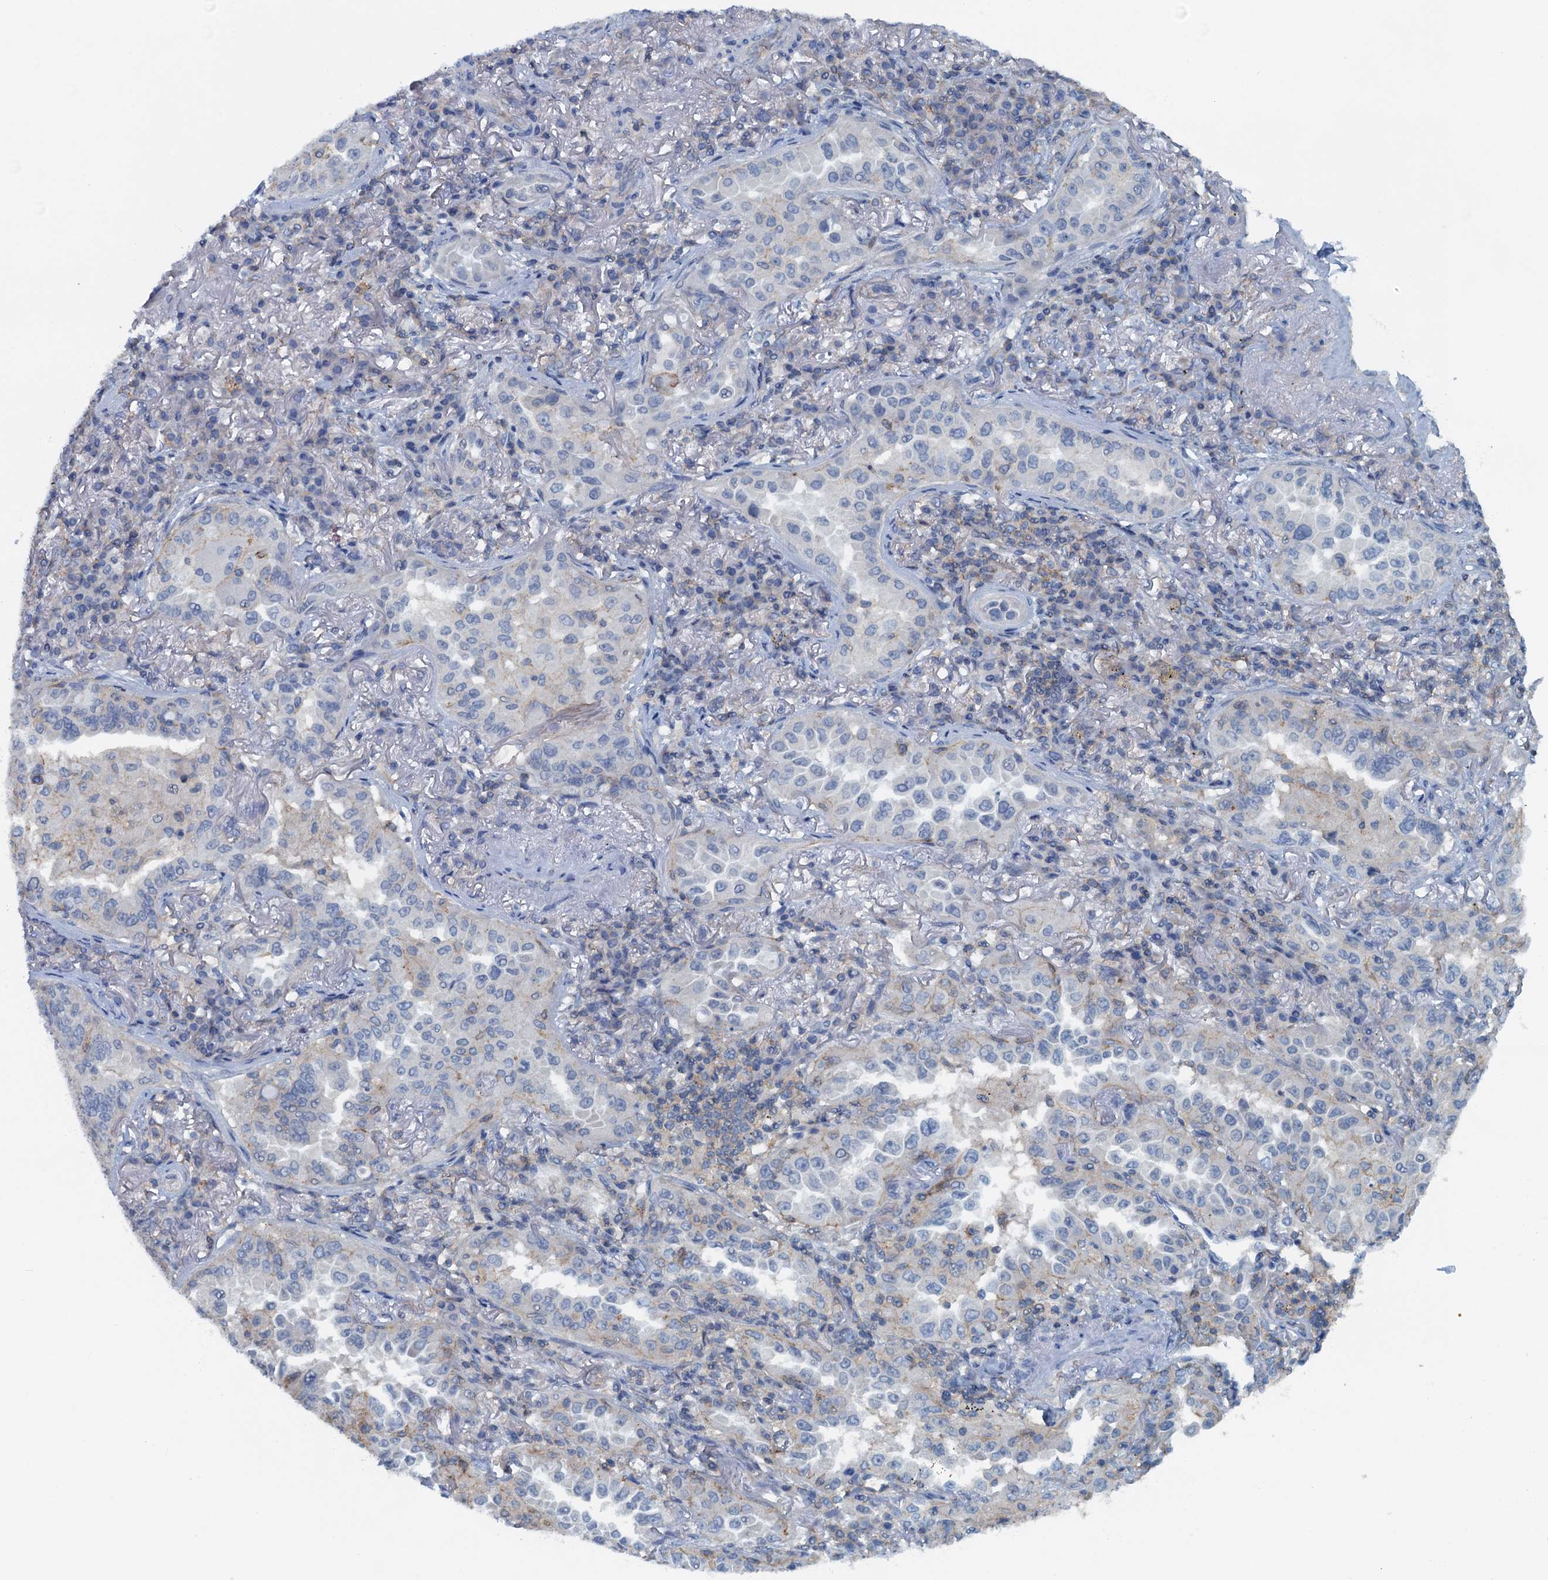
{"staining": {"intensity": "negative", "quantity": "none", "location": "none"}, "tissue": "lung cancer", "cell_type": "Tumor cells", "image_type": "cancer", "snomed": [{"axis": "morphology", "description": "Adenocarcinoma, NOS"}, {"axis": "topography", "description": "Lung"}], "caption": "Tumor cells show no significant protein expression in lung cancer.", "gene": "THAP10", "patient": {"sex": "female", "age": 69}}